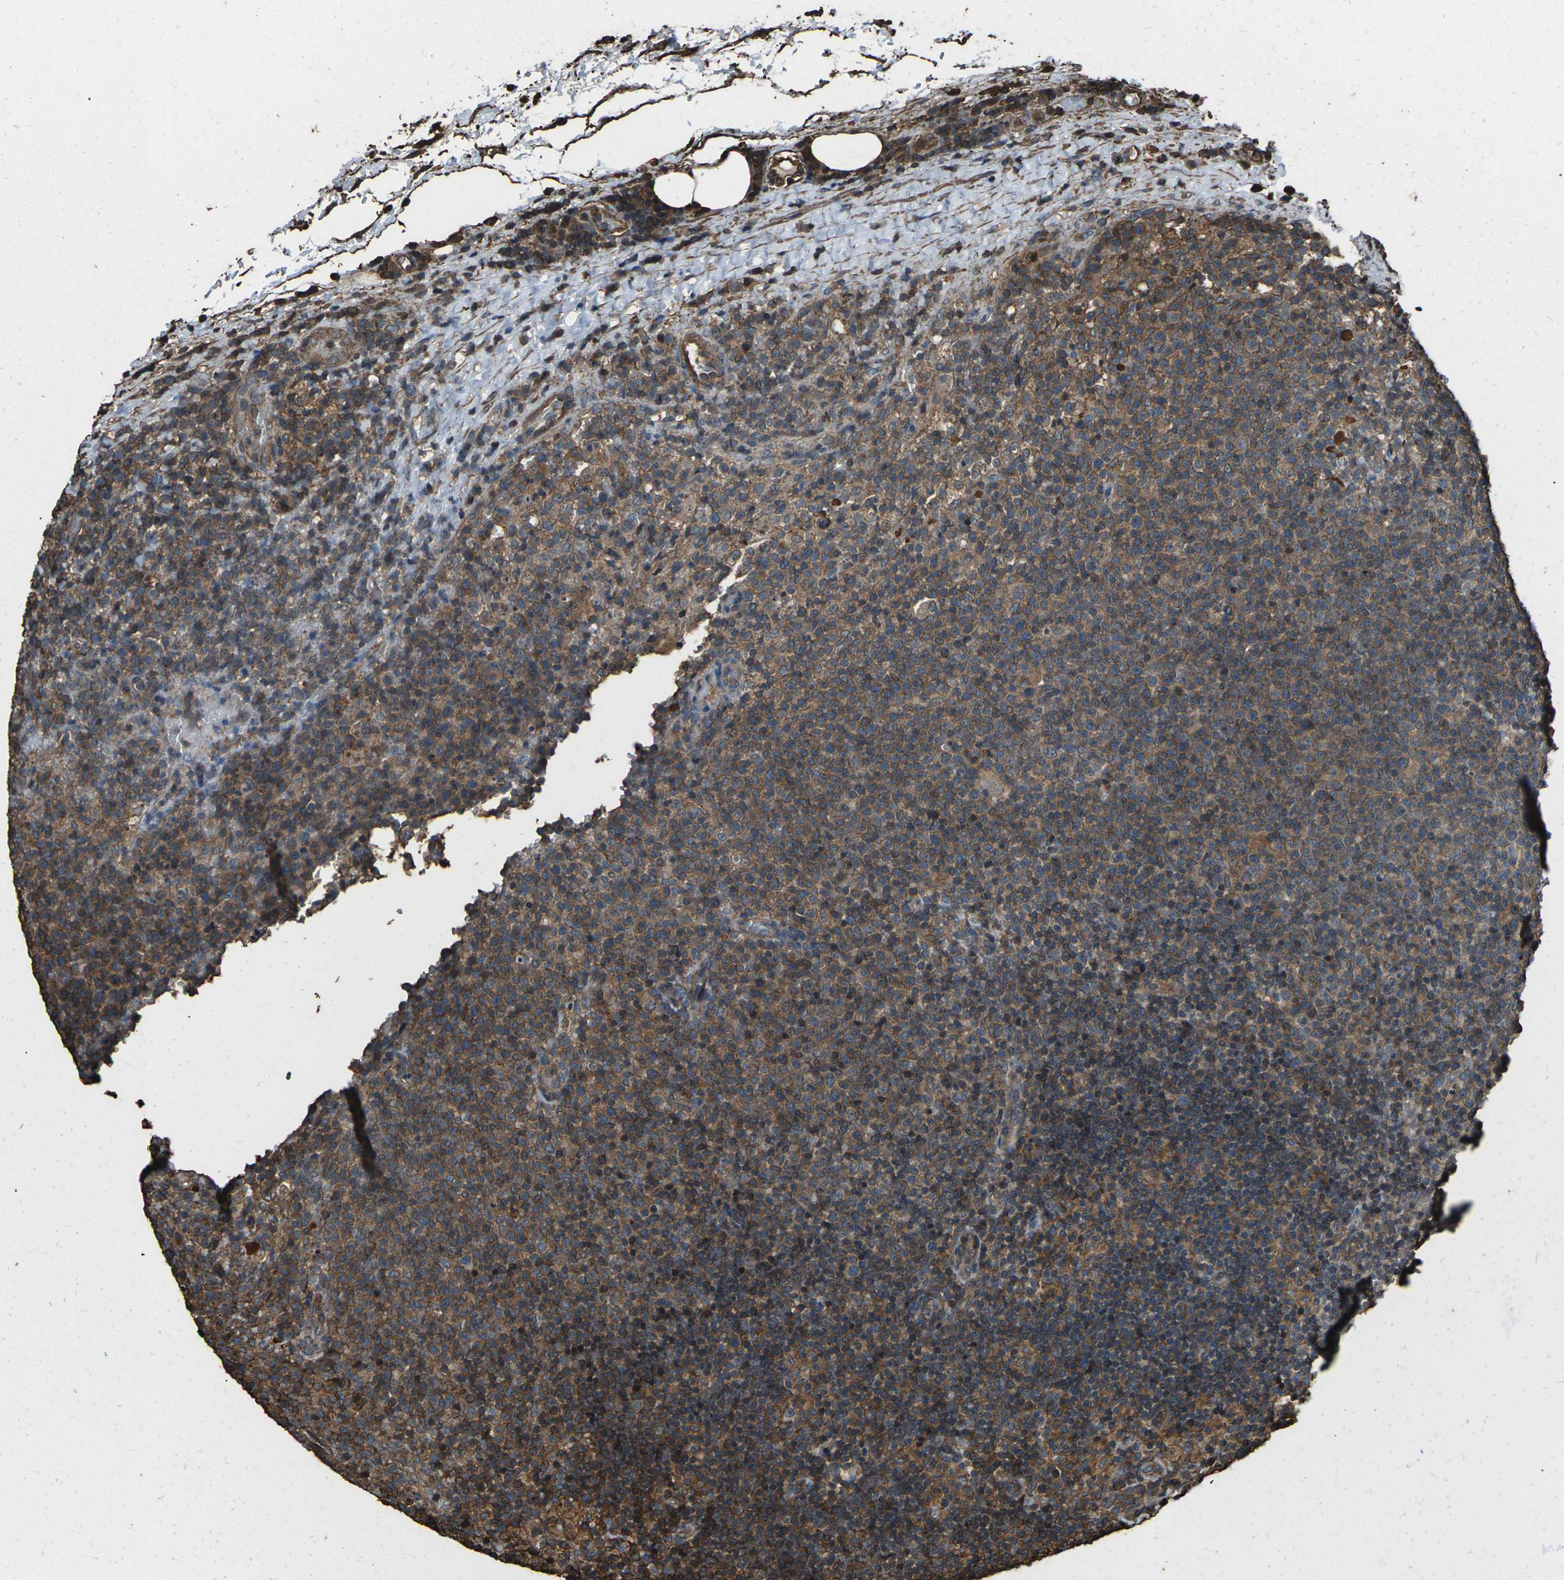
{"staining": {"intensity": "moderate", "quantity": ">75%", "location": "cytoplasmic/membranous"}, "tissue": "lymphoma", "cell_type": "Tumor cells", "image_type": "cancer", "snomed": [{"axis": "morphology", "description": "Malignant lymphoma, non-Hodgkin's type, High grade"}, {"axis": "topography", "description": "Lymph node"}], "caption": "About >75% of tumor cells in lymphoma reveal moderate cytoplasmic/membranous protein positivity as visualized by brown immunohistochemical staining.", "gene": "DHPS", "patient": {"sex": "male", "age": 61}}